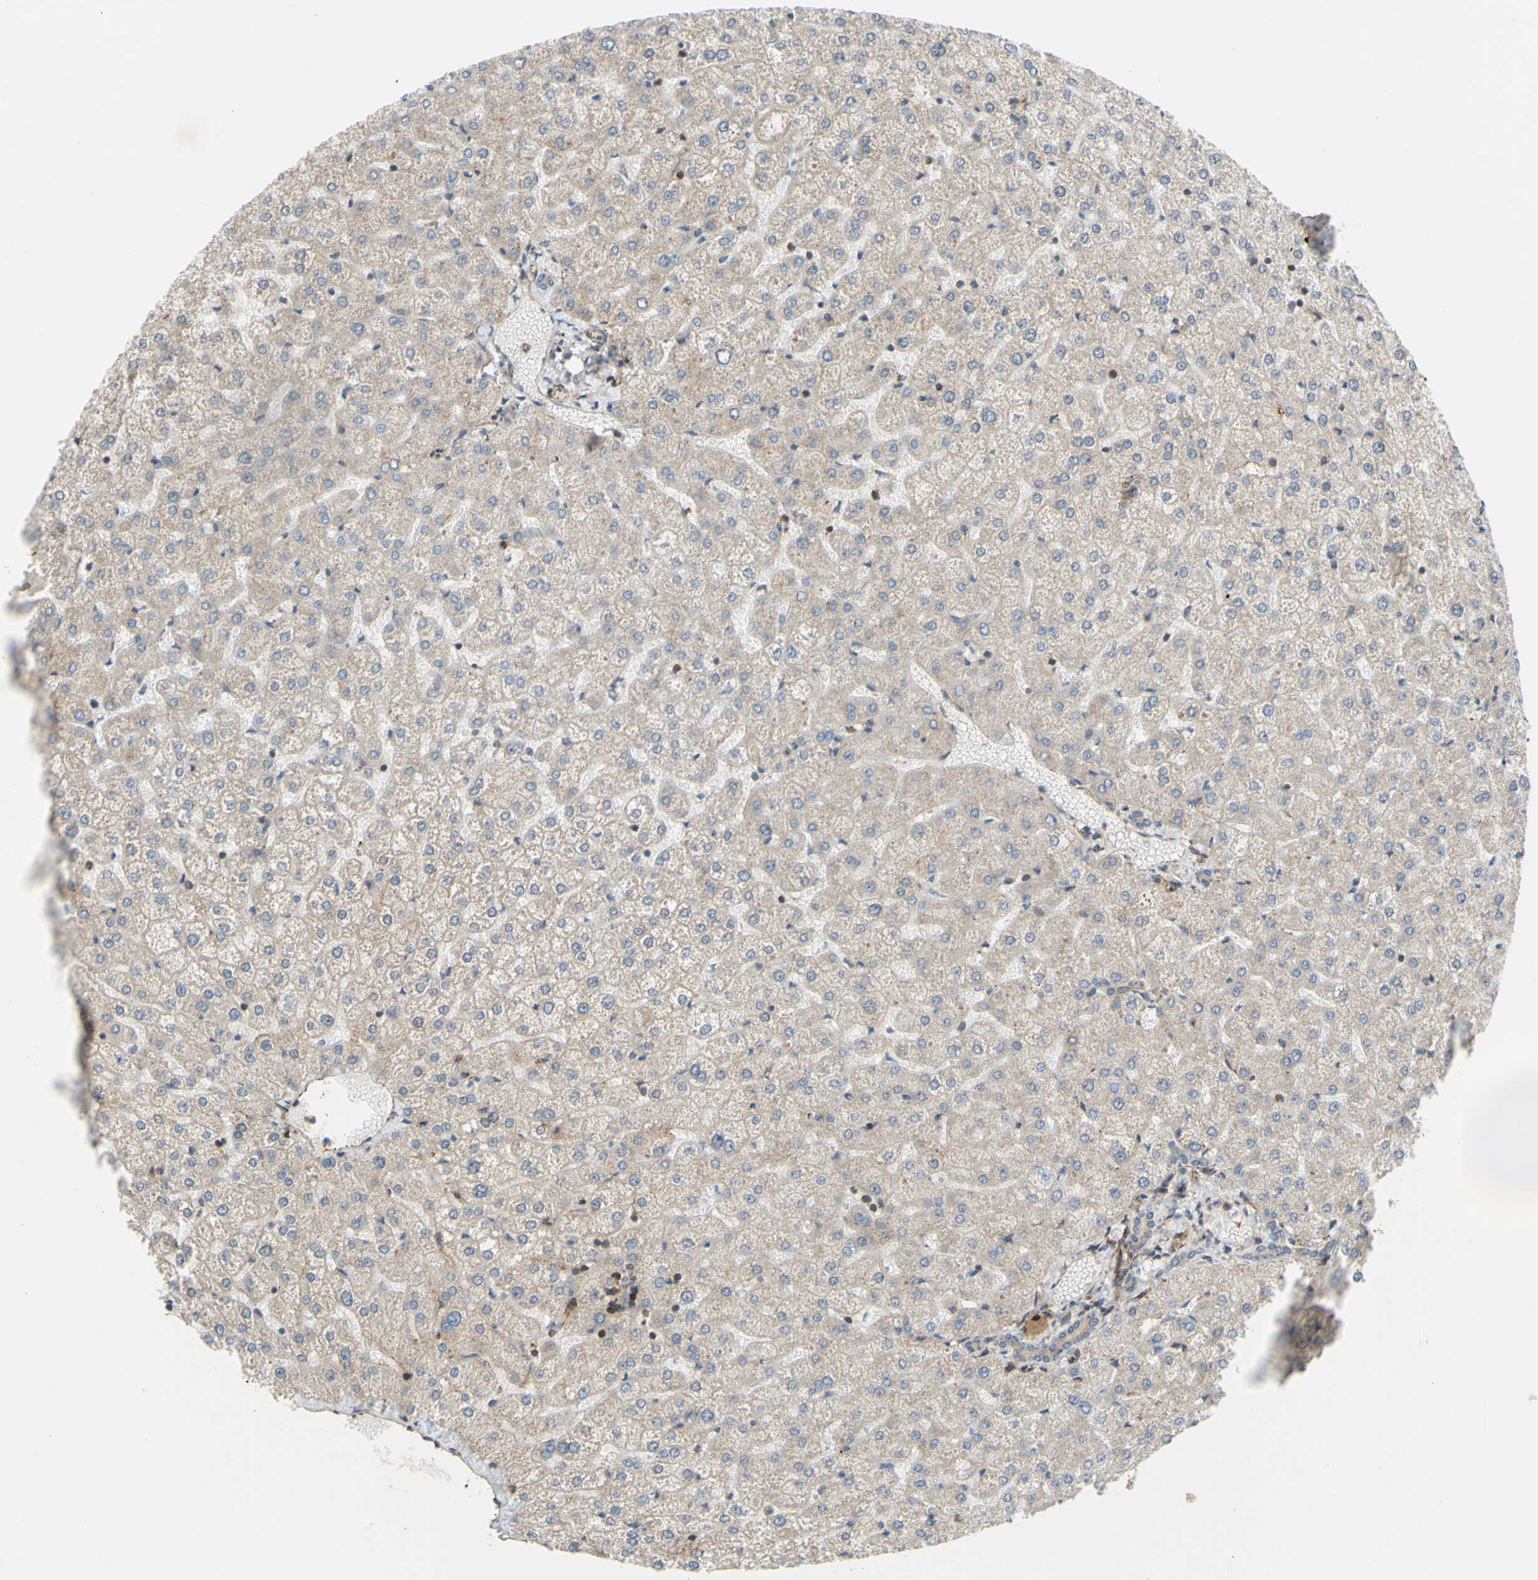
{"staining": {"intensity": "weak", "quantity": "25%-75%", "location": "cytoplasmic/membranous"}, "tissue": "liver", "cell_type": "Cholangiocytes", "image_type": "normal", "snomed": [{"axis": "morphology", "description": "Normal tissue, NOS"}, {"axis": "topography", "description": "Liver"}], "caption": "A low amount of weak cytoplasmic/membranous expression is identified in approximately 25%-75% of cholangiocytes in benign liver. The staining is performed using DAB (3,3'-diaminobenzidine) brown chromogen to label protein expression. The nuclei are counter-stained blue using hematoxylin.", "gene": "PRAF2", "patient": {"sex": "female", "age": 32}}